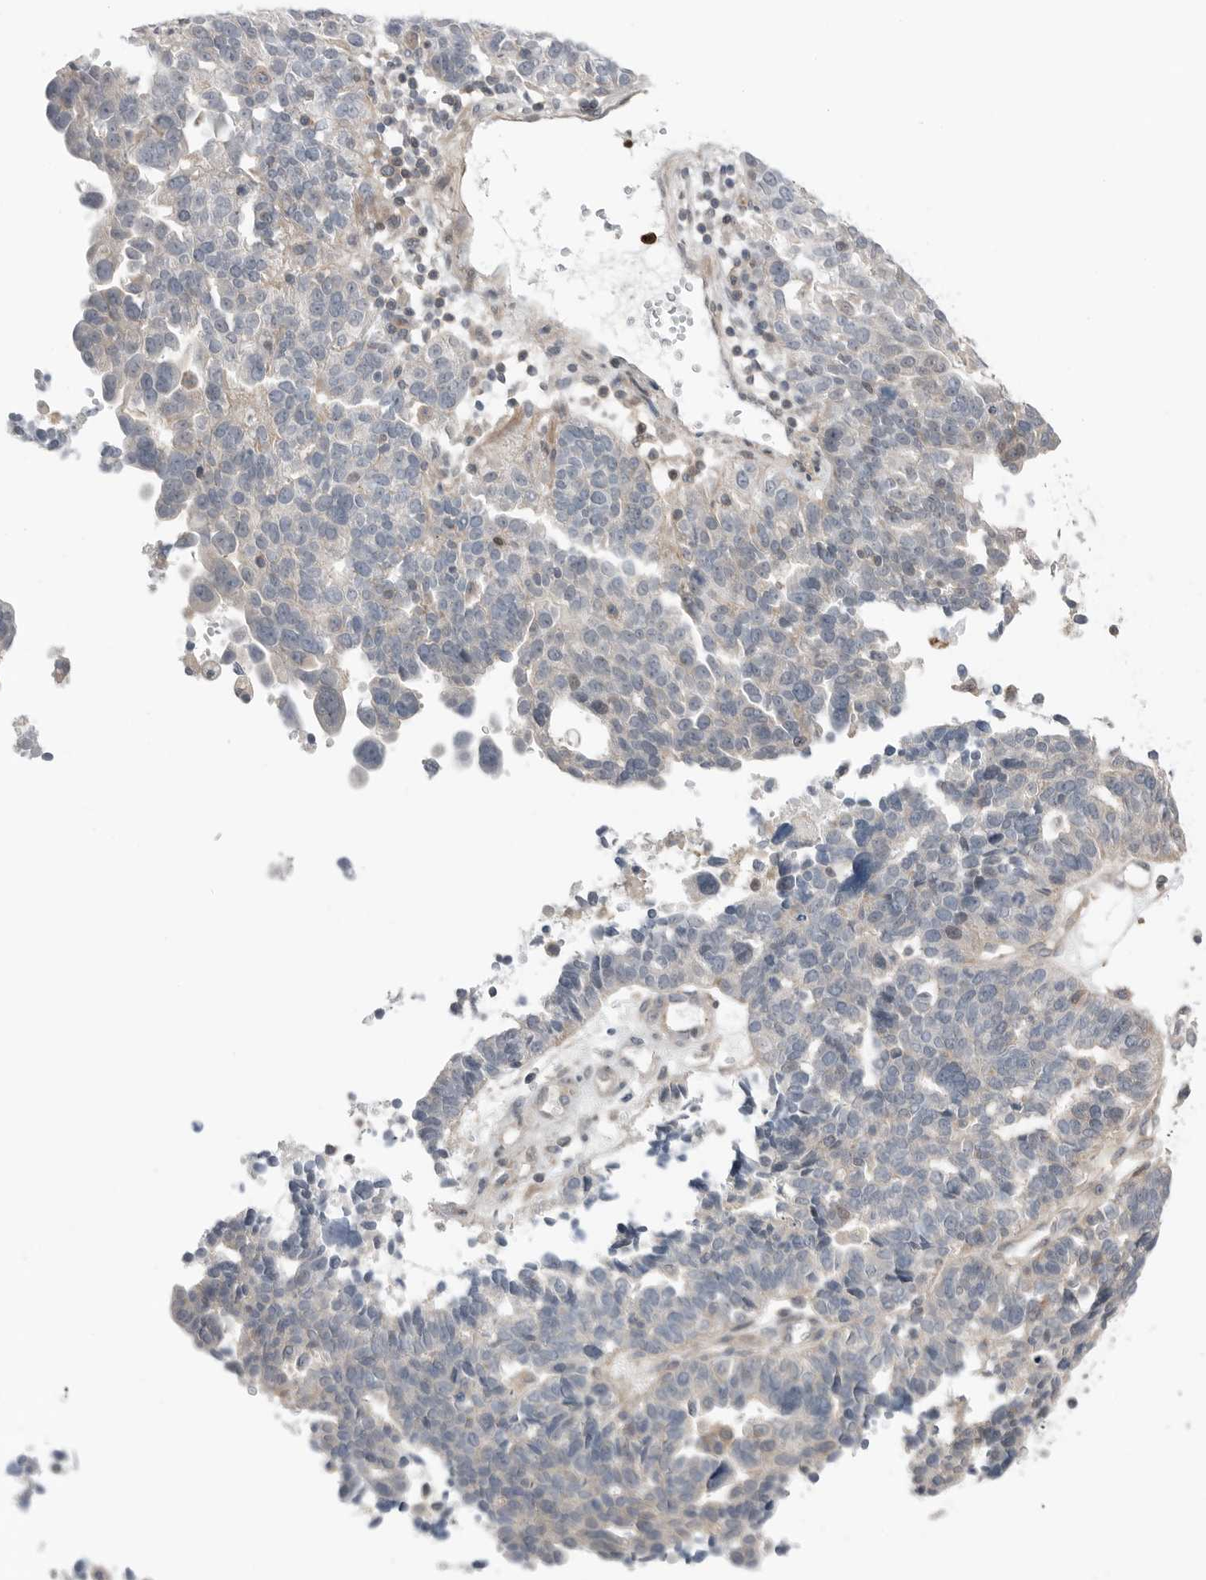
{"staining": {"intensity": "negative", "quantity": "none", "location": "none"}, "tissue": "ovarian cancer", "cell_type": "Tumor cells", "image_type": "cancer", "snomed": [{"axis": "morphology", "description": "Cystadenocarcinoma, serous, NOS"}, {"axis": "topography", "description": "Ovary"}], "caption": "Protein analysis of ovarian cancer (serous cystadenocarcinoma) displays no significant expression in tumor cells.", "gene": "PEAK1", "patient": {"sex": "female", "age": 59}}